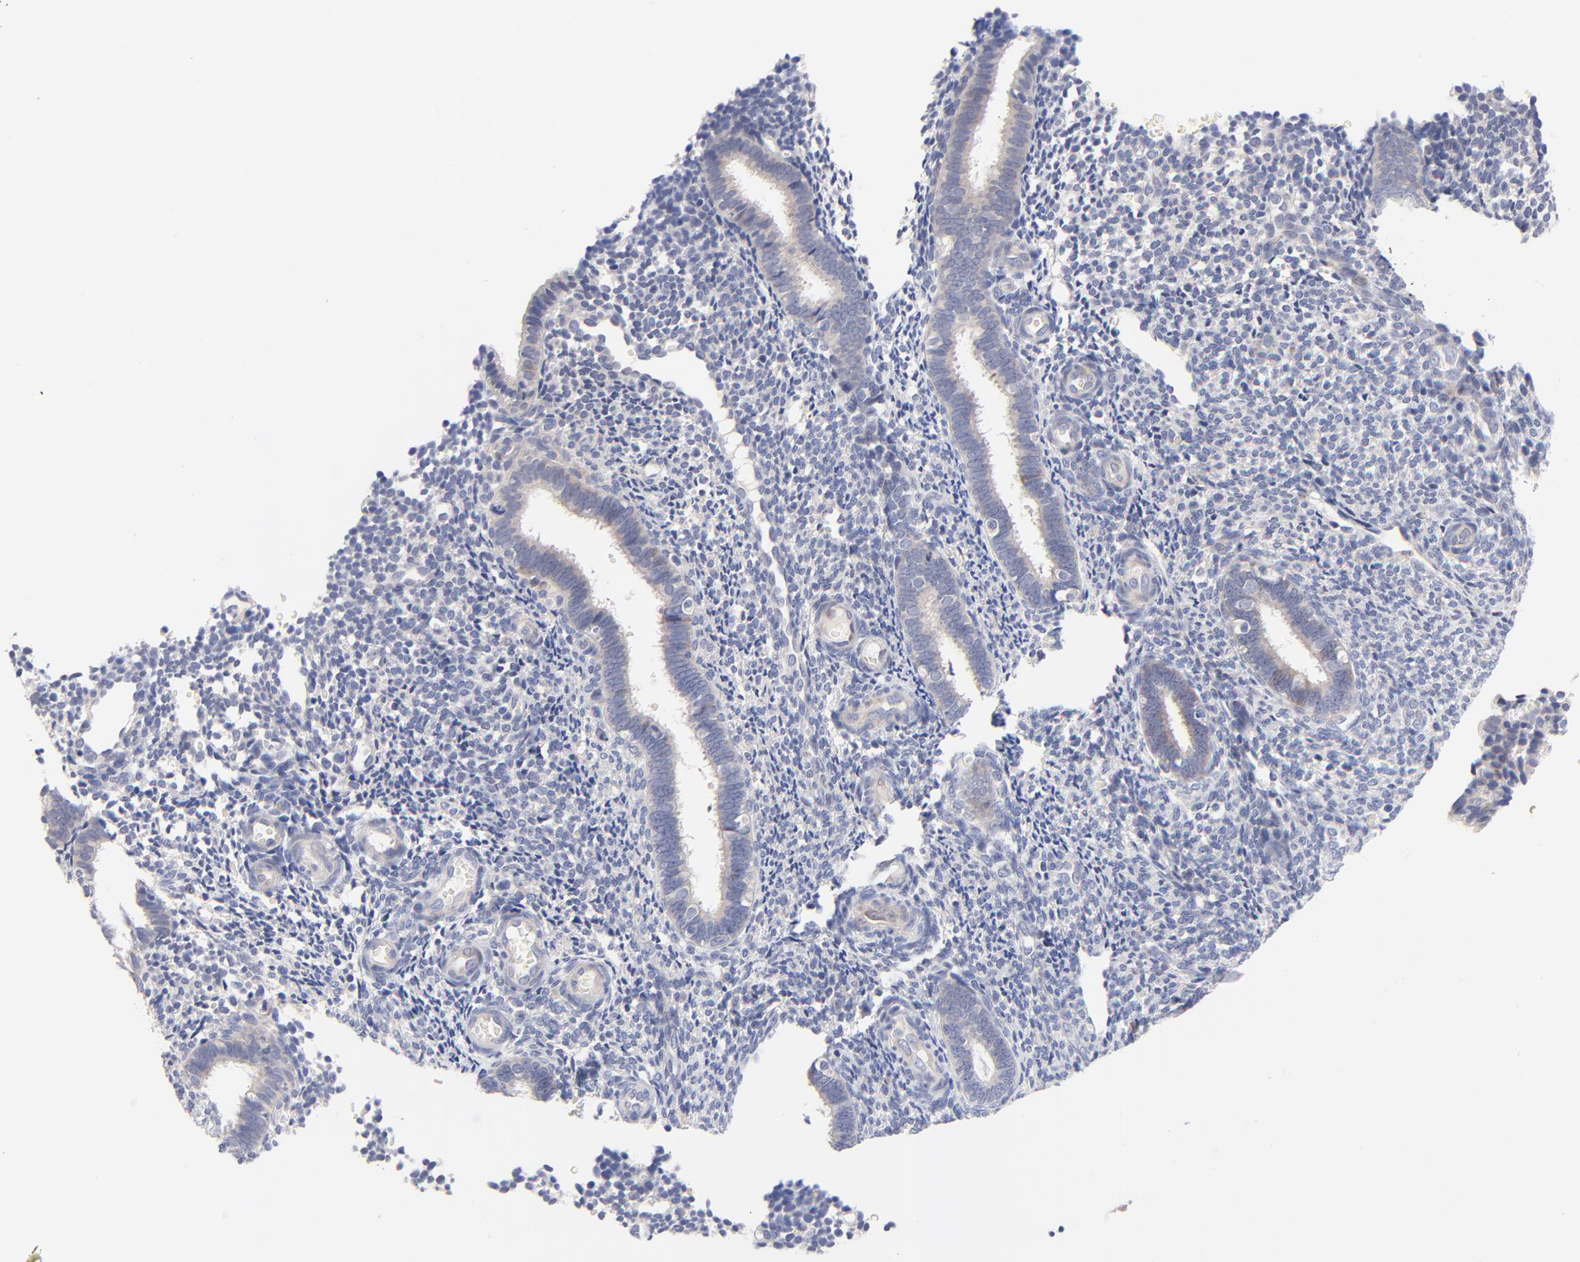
{"staining": {"intensity": "negative", "quantity": "none", "location": "none"}, "tissue": "endometrium", "cell_type": "Cells in endometrial stroma", "image_type": "normal", "snomed": [{"axis": "morphology", "description": "Normal tissue, NOS"}, {"axis": "topography", "description": "Endometrium"}], "caption": "Immunohistochemistry (IHC) image of unremarkable endometrium: human endometrium stained with DAB (3,3'-diaminobenzidine) exhibits no significant protein positivity in cells in endometrial stroma.", "gene": "AFF2", "patient": {"sex": "female", "age": 27}}